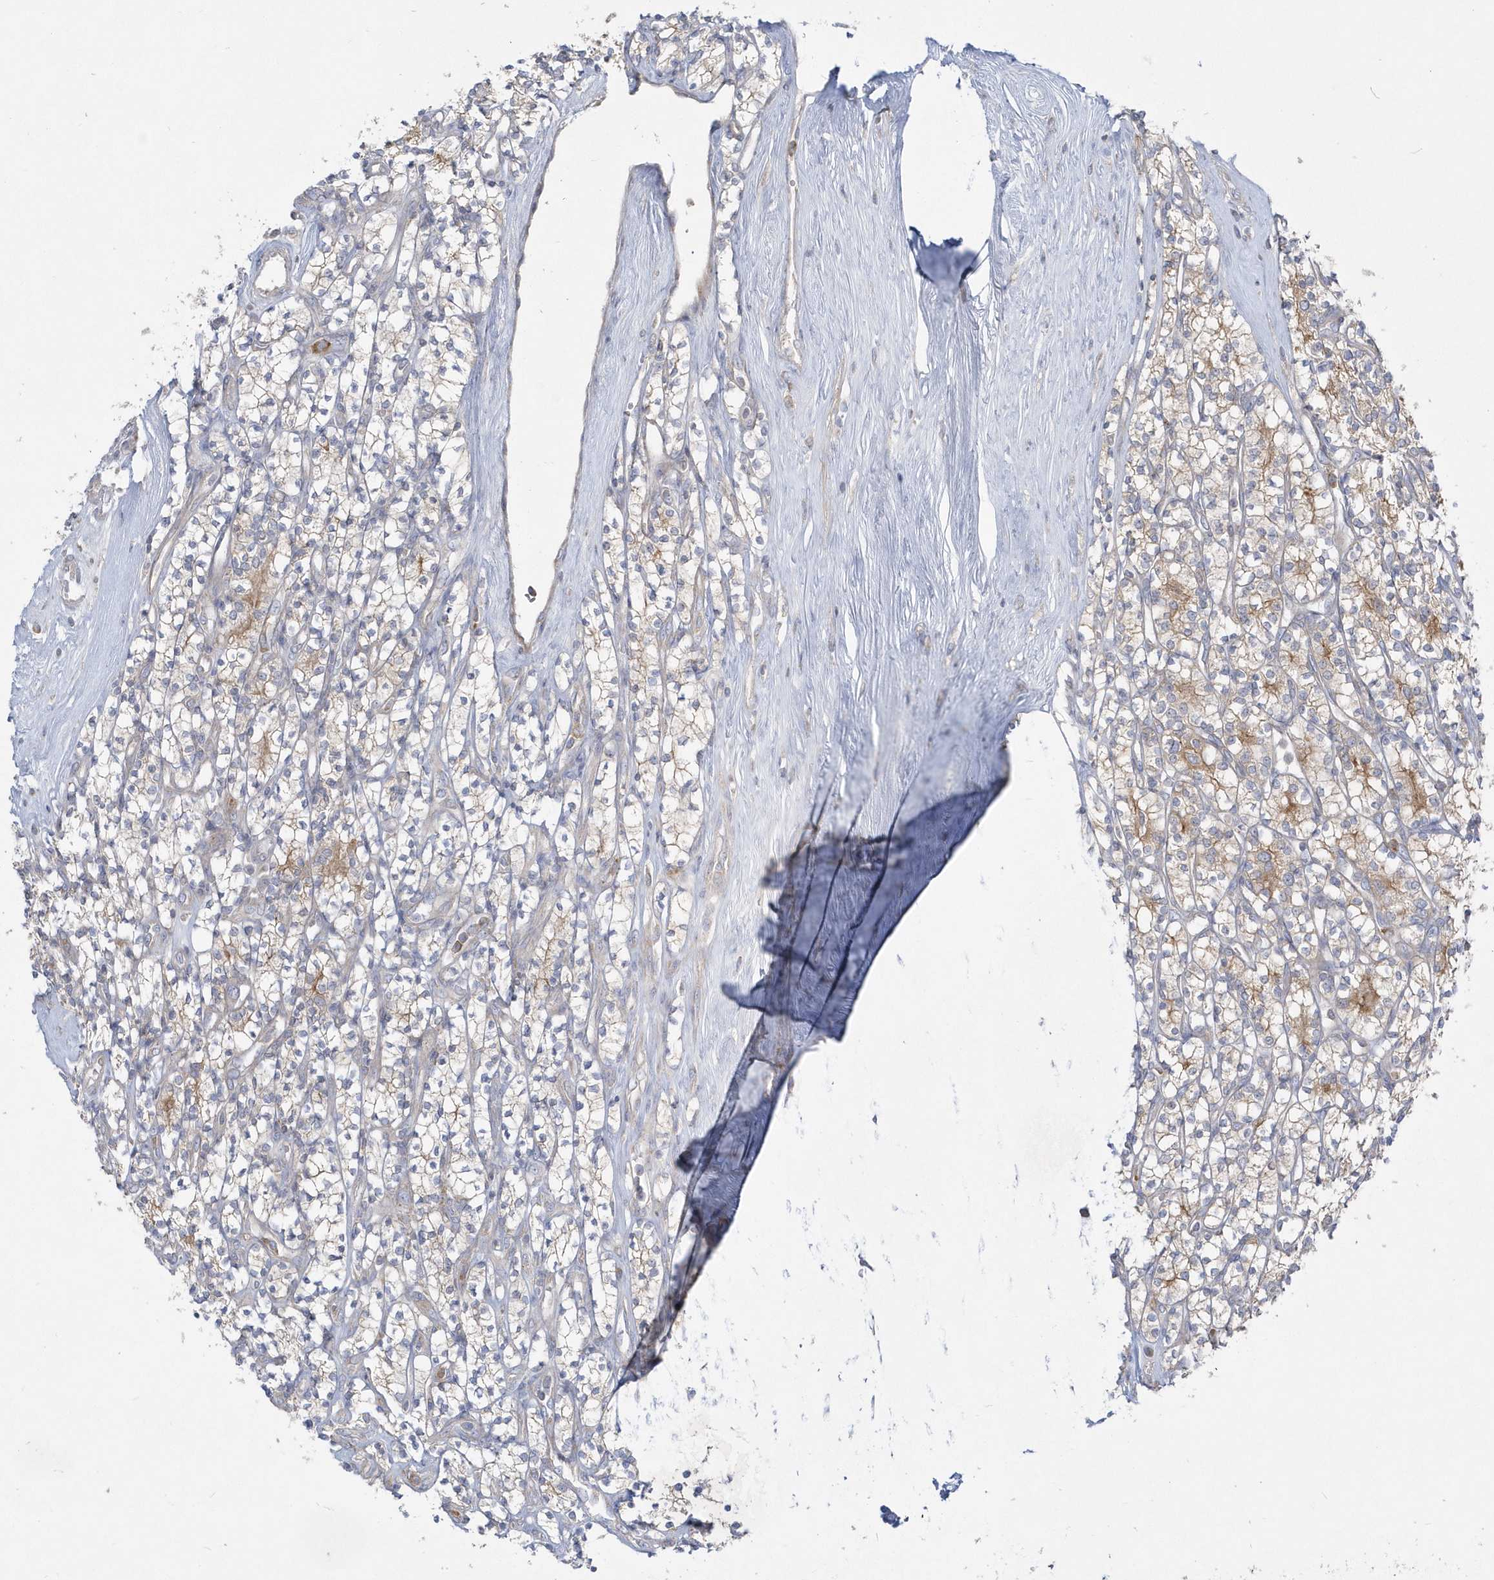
{"staining": {"intensity": "moderate", "quantity": "<25%", "location": "cytoplasmic/membranous"}, "tissue": "renal cancer", "cell_type": "Tumor cells", "image_type": "cancer", "snomed": [{"axis": "morphology", "description": "Adenocarcinoma, NOS"}, {"axis": "topography", "description": "Kidney"}], "caption": "IHC photomicrograph of neoplastic tissue: human renal cancer (adenocarcinoma) stained using immunohistochemistry displays low levels of moderate protein expression localized specifically in the cytoplasmic/membranous of tumor cells, appearing as a cytoplasmic/membranous brown color.", "gene": "DNAJC18", "patient": {"sex": "male", "age": 77}}